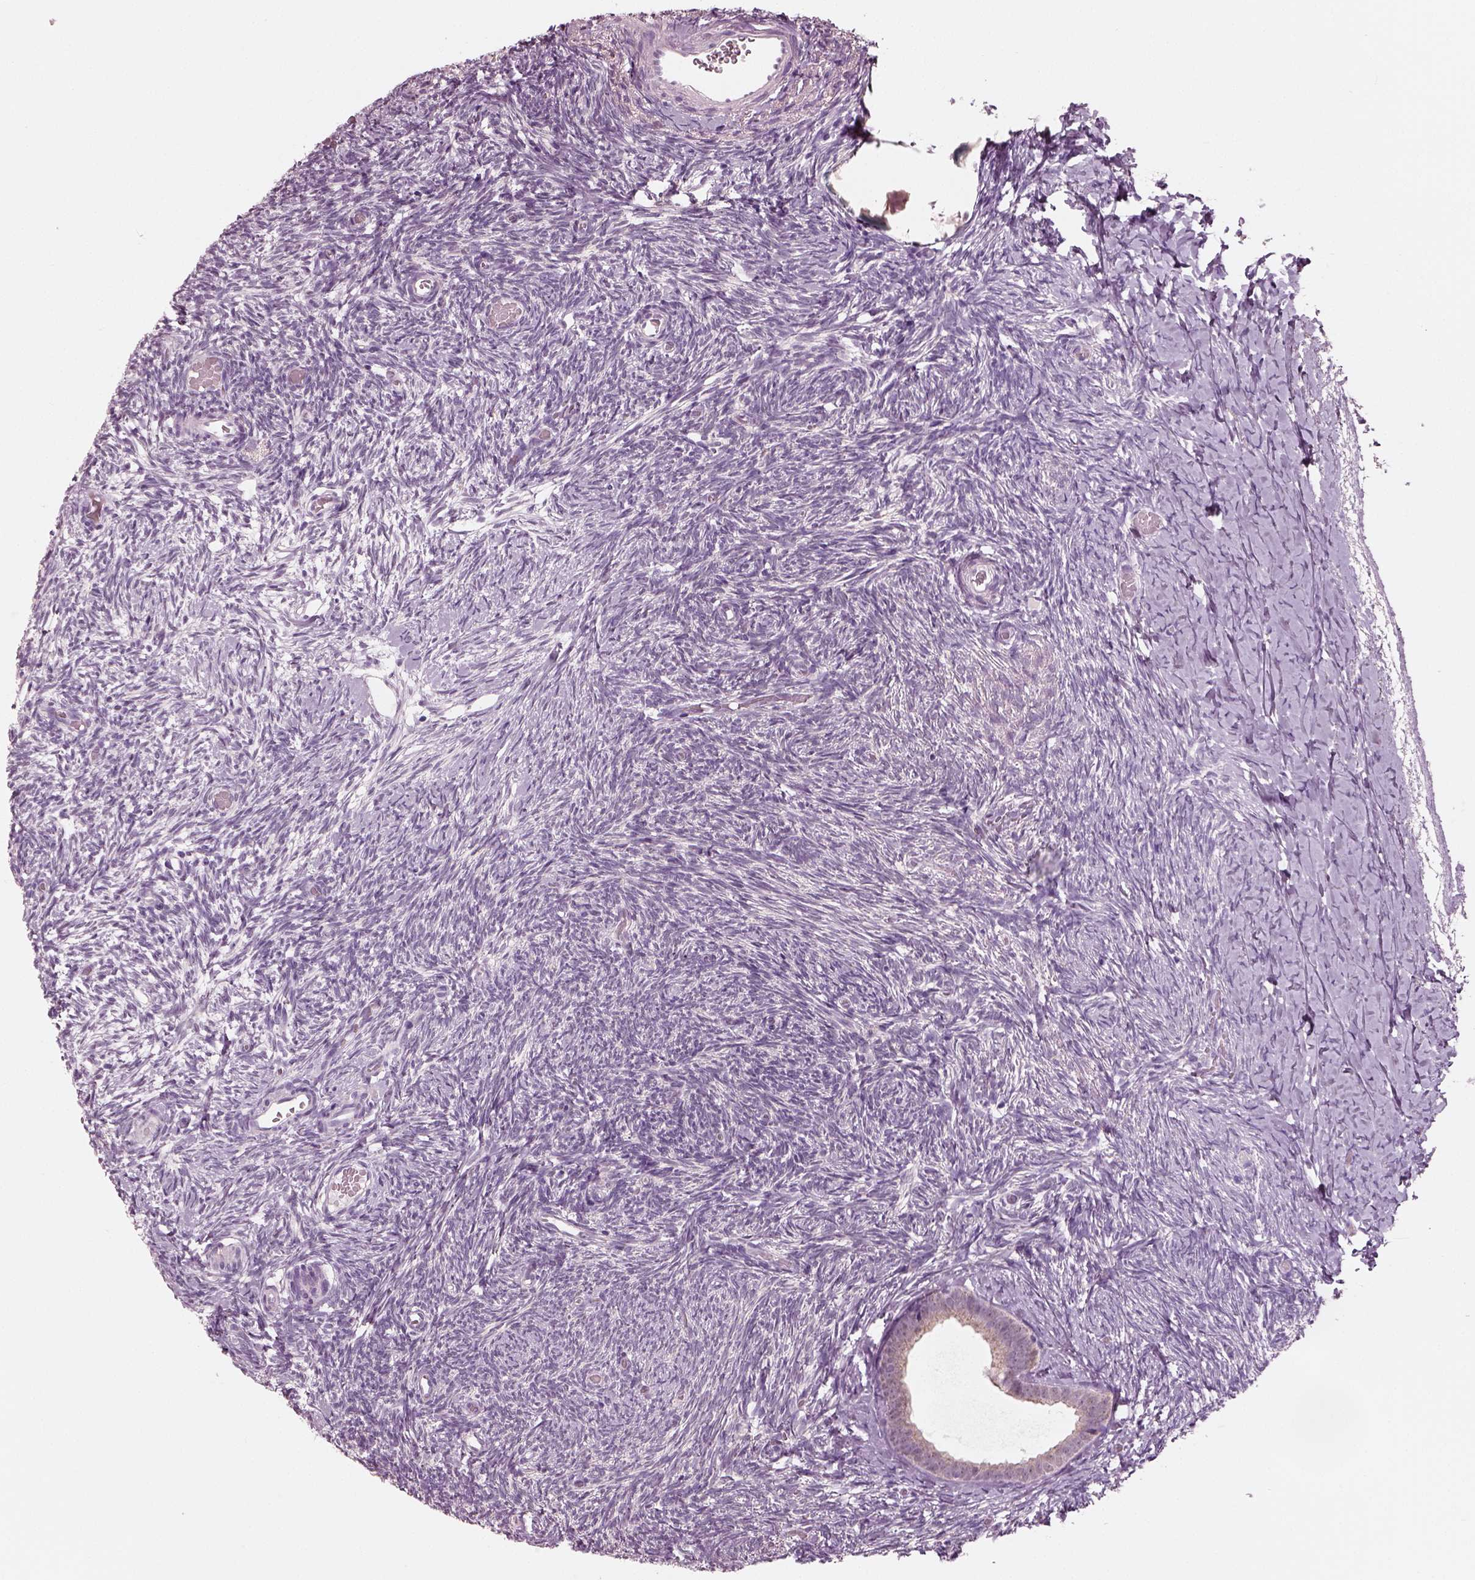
{"staining": {"intensity": "weak", "quantity": ">75%", "location": "cytoplasmic/membranous"}, "tissue": "ovary", "cell_type": "Follicle cells", "image_type": "normal", "snomed": [{"axis": "morphology", "description": "Normal tissue, NOS"}, {"axis": "topography", "description": "Ovary"}], "caption": "IHC (DAB) staining of normal ovary displays weak cytoplasmic/membranous protein expression in approximately >75% of follicle cells.", "gene": "ELSPBP1", "patient": {"sex": "female", "age": 39}}